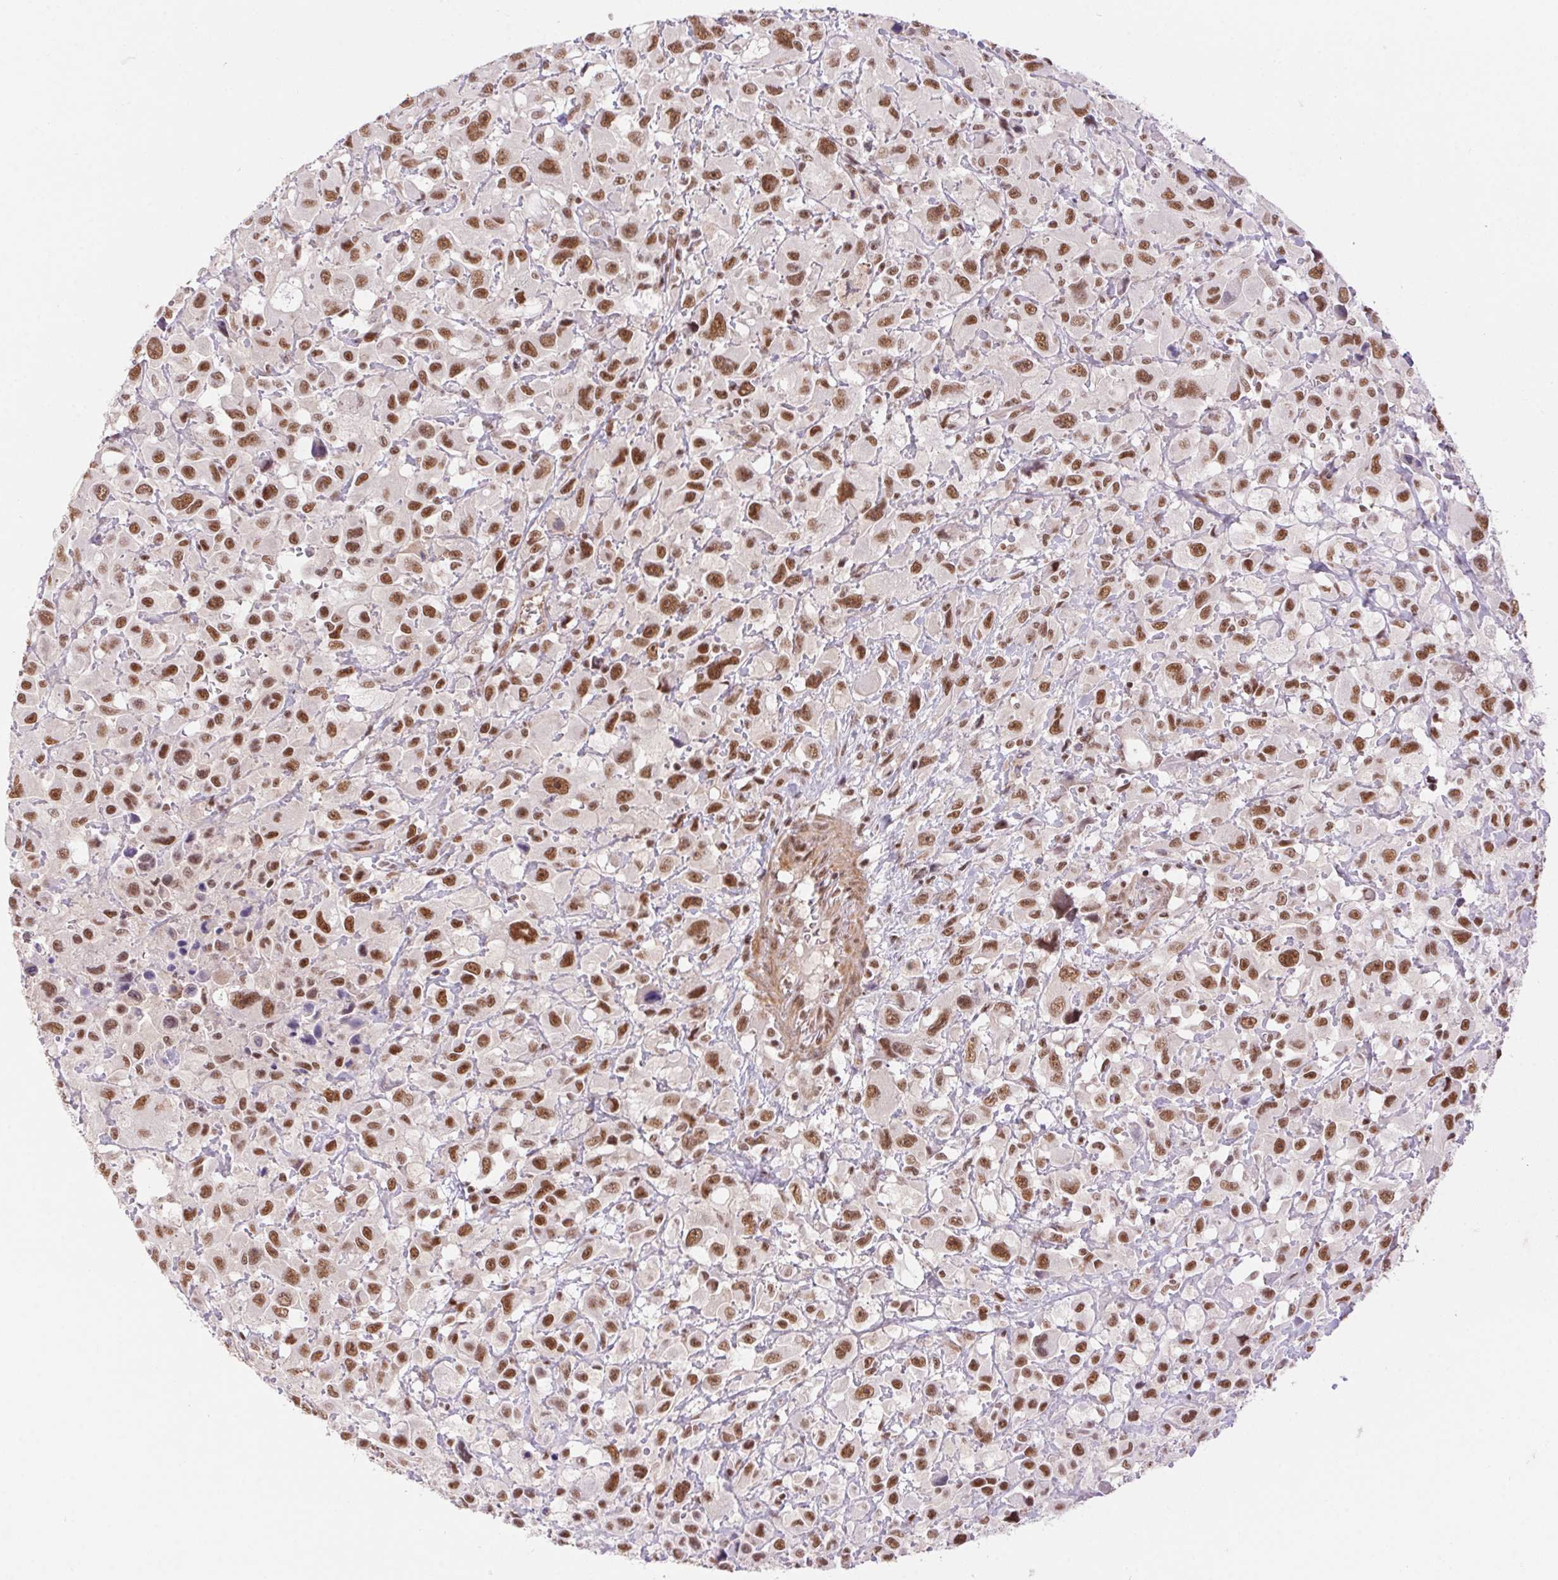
{"staining": {"intensity": "moderate", "quantity": ">75%", "location": "nuclear"}, "tissue": "head and neck cancer", "cell_type": "Tumor cells", "image_type": "cancer", "snomed": [{"axis": "morphology", "description": "Squamous cell carcinoma, NOS"}, {"axis": "morphology", "description": "Squamous cell carcinoma, metastatic, NOS"}, {"axis": "topography", "description": "Oral tissue"}, {"axis": "topography", "description": "Head-Neck"}], "caption": "A medium amount of moderate nuclear positivity is appreciated in about >75% of tumor cells in head and neck metastatic squamous cell carcinoma tissue. (DAB (3,3'-diaminobenzidine) IHC with brightfield microscopy, high magnification).", "gene": "DDX17", "patient": {"sex": "female", "age": 85}}